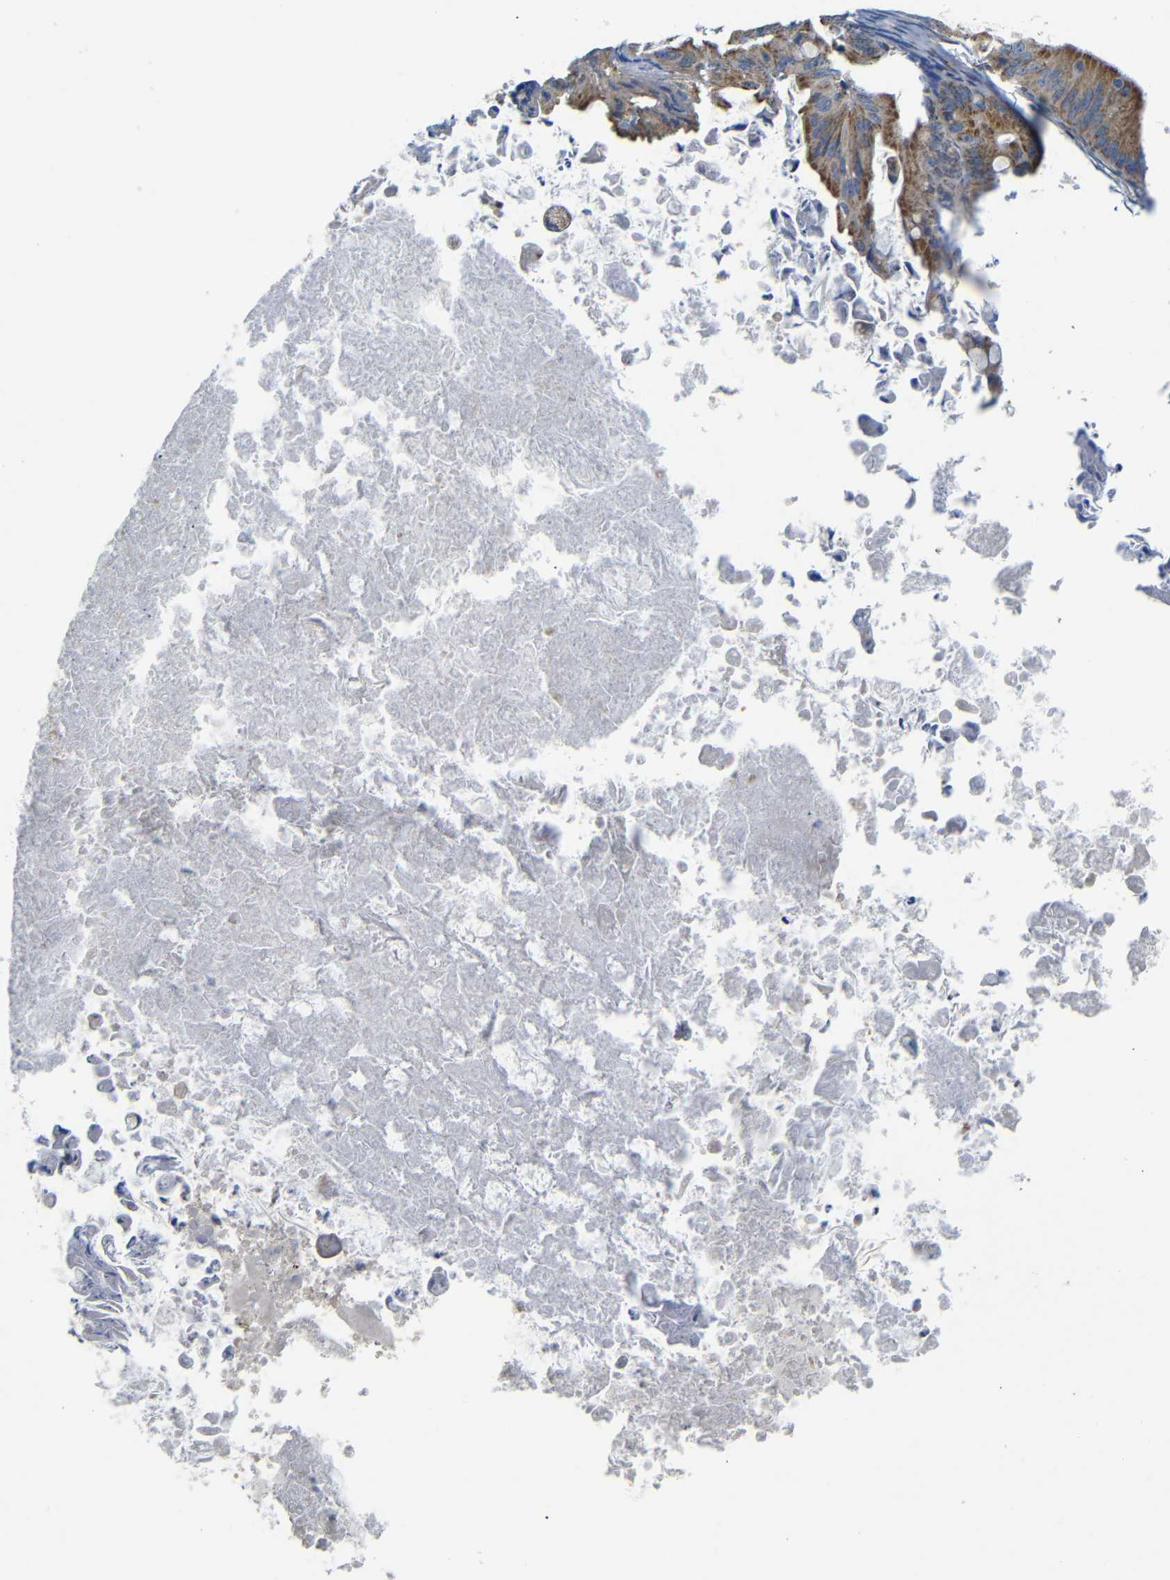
{"staining": {"intensity": "moderate", "quantity": ">75%", "location": "cytoplasmic/membranous"}, "tissue": "ovarian cancer", "cell_type": "Tumor cells", "image_type": "cancer", "snomed": [{"axis": "morphology", "description": "Cystadenocarcinoma, mucinous, NOS"}, {"axis": "topography", "description": "Ovary"}], "caption": "Immunohistochemical staining of mucinous cystadenocarcinoma (ovarian) shows moderate cytoplasmic/membranous protein positivity in approximately >75% of tumor cells.", "gene": "PDCD1LG2", "patient": {"sex": "female", "age": 37}}